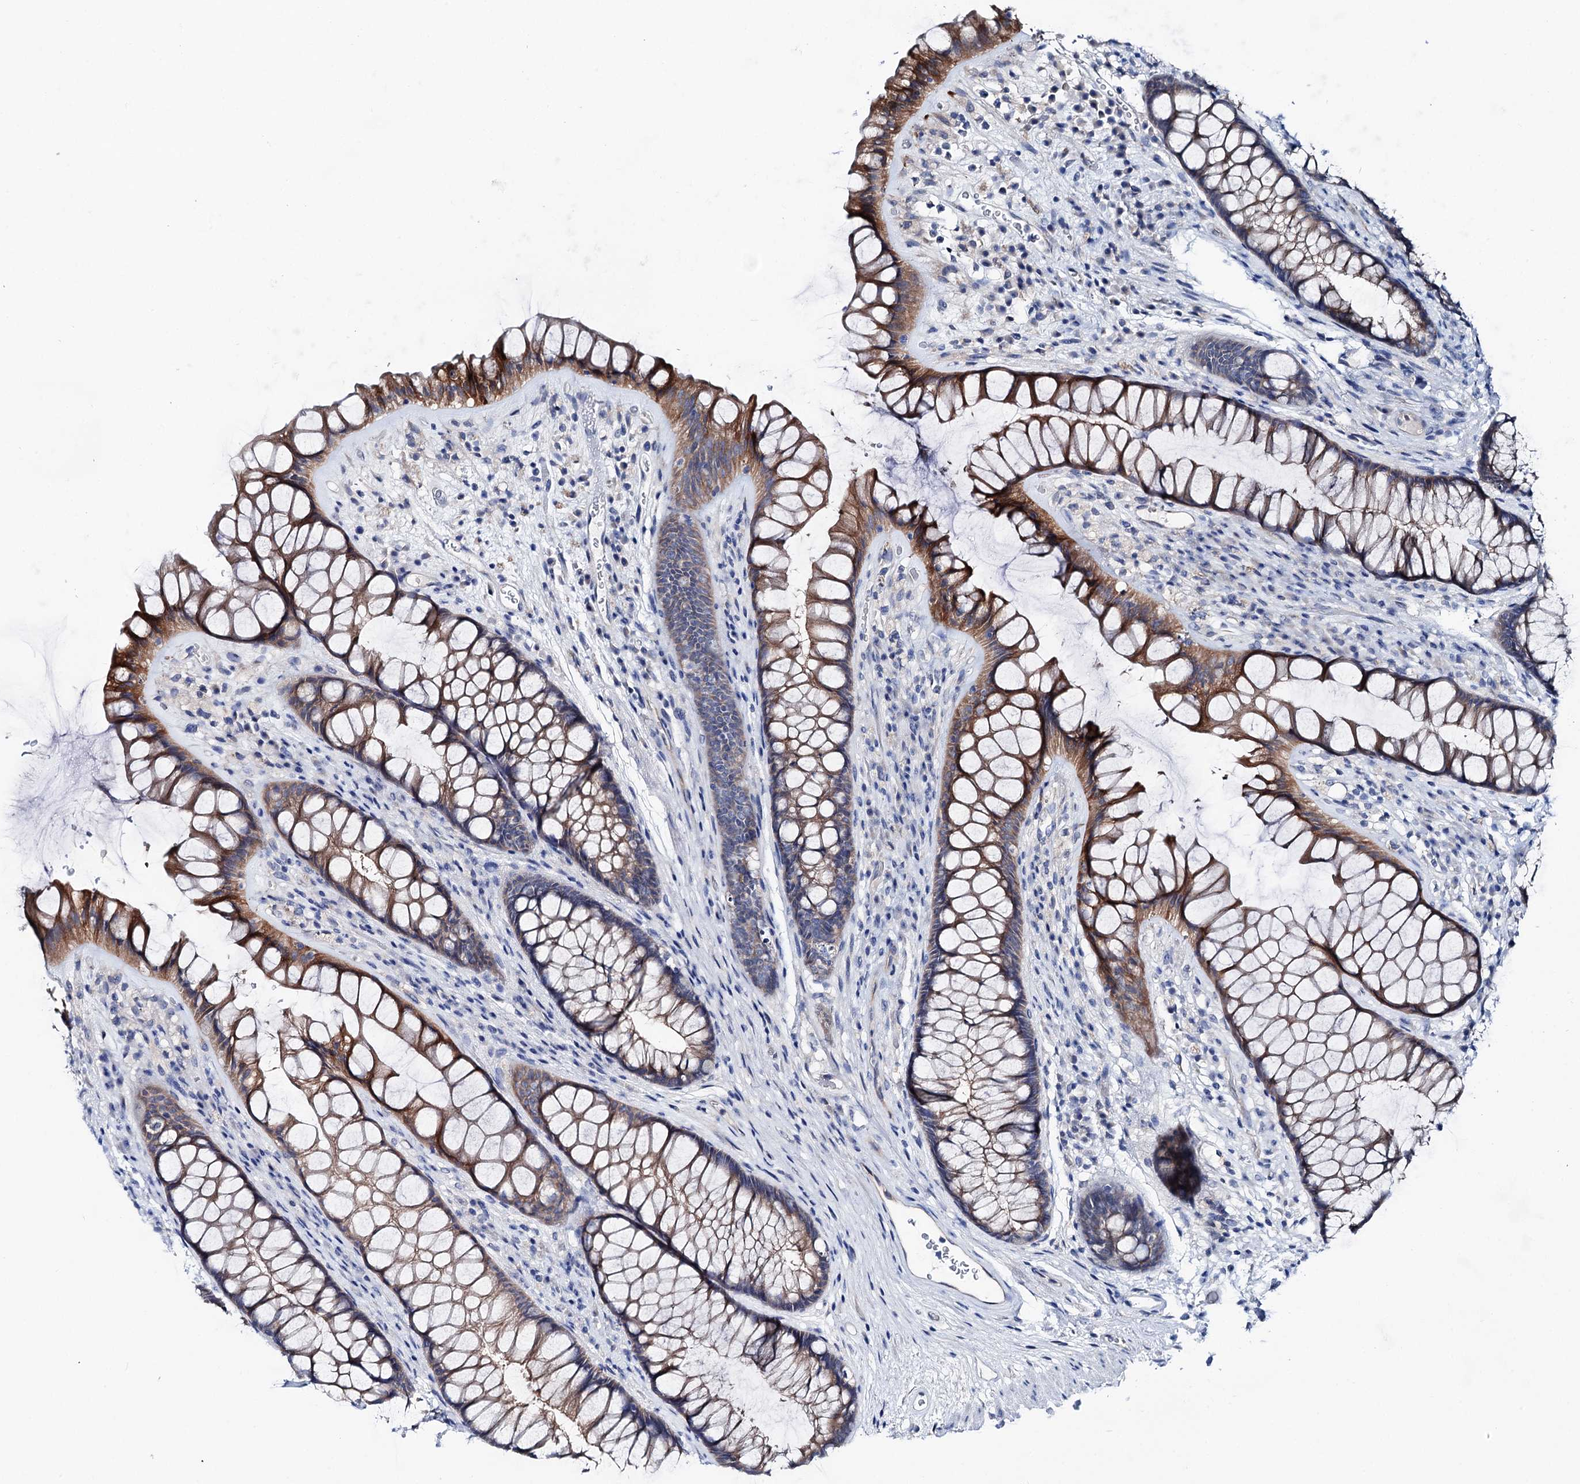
{"staining": {"intensity": "strong", "quantity": ">75%", "location": "cytoplasmic/membranous"}, "tissue": "rectum", "cell_type": "Glandular cells", "image_type": "normal", "snomed": [{"axis": "morphology", "description": "Normal tissue, NOS"}, {"axis": "topography", "description": "Rectum"}], "caption": "Strong cytoplasmic/membranous positivity for a protein is seen in approximately >75% of glandular cells of normal rectum using immunohistochemistry (IHC).", "gene": "SHROOM1", "patient": {"sex": "male", "age": 74}}